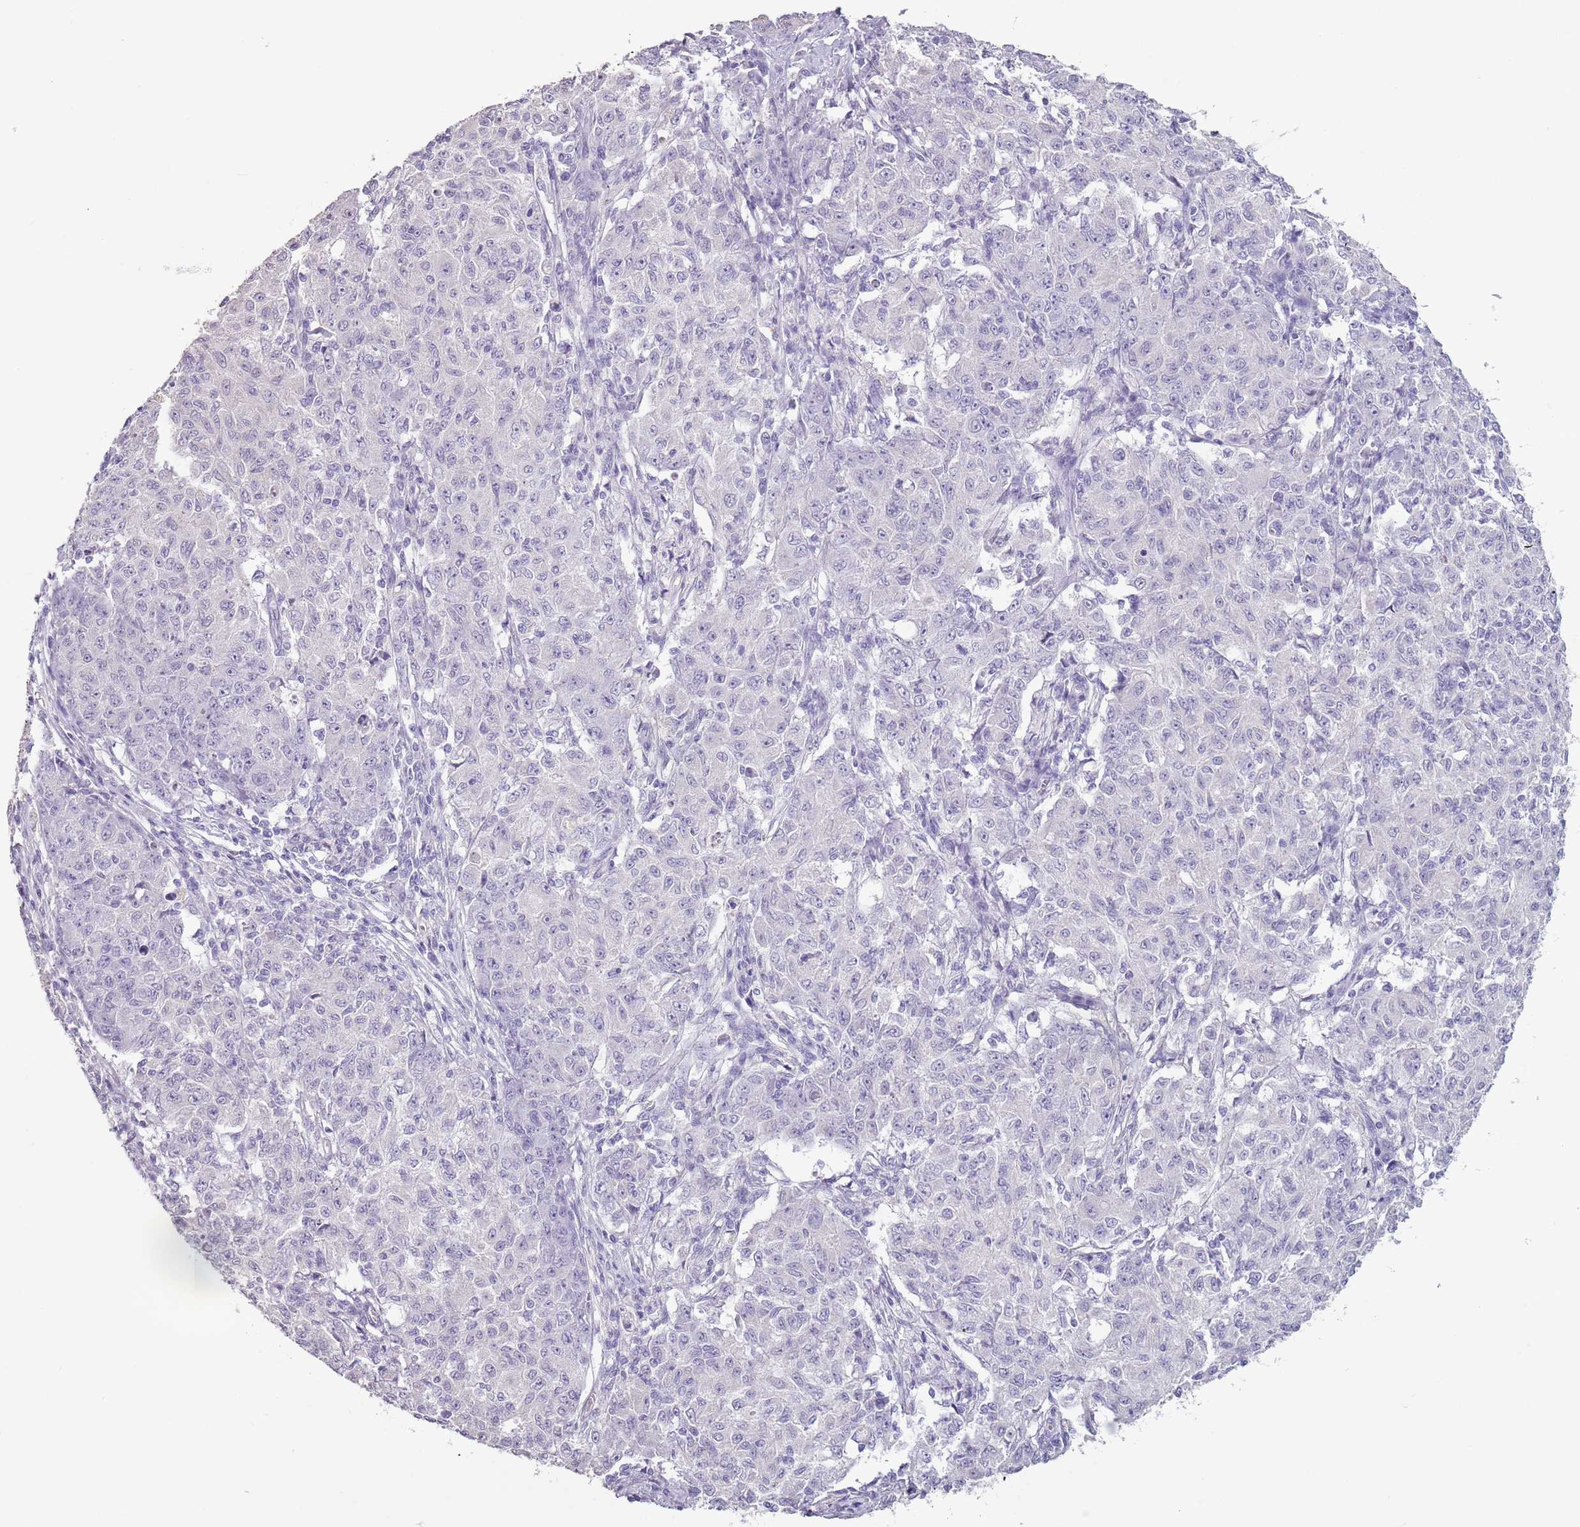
{"staining": {"intensity": "negative", "quantity": "none", "location": "none"}, "tissue": "ovarian cancer", "cell_type": "Tumor cells", "image_type": "cancer", "snomed": [{"axis": "morphology", "description": "Carcinoma, endometroid"}, {"axis": "topography", "description": "Ovary"}], "caption": "Tumor cells show no significant positivity in ovarian endometroid carcinoma.", "gene": "CELF6", "patient": {"sex": "female", "age": 42}}